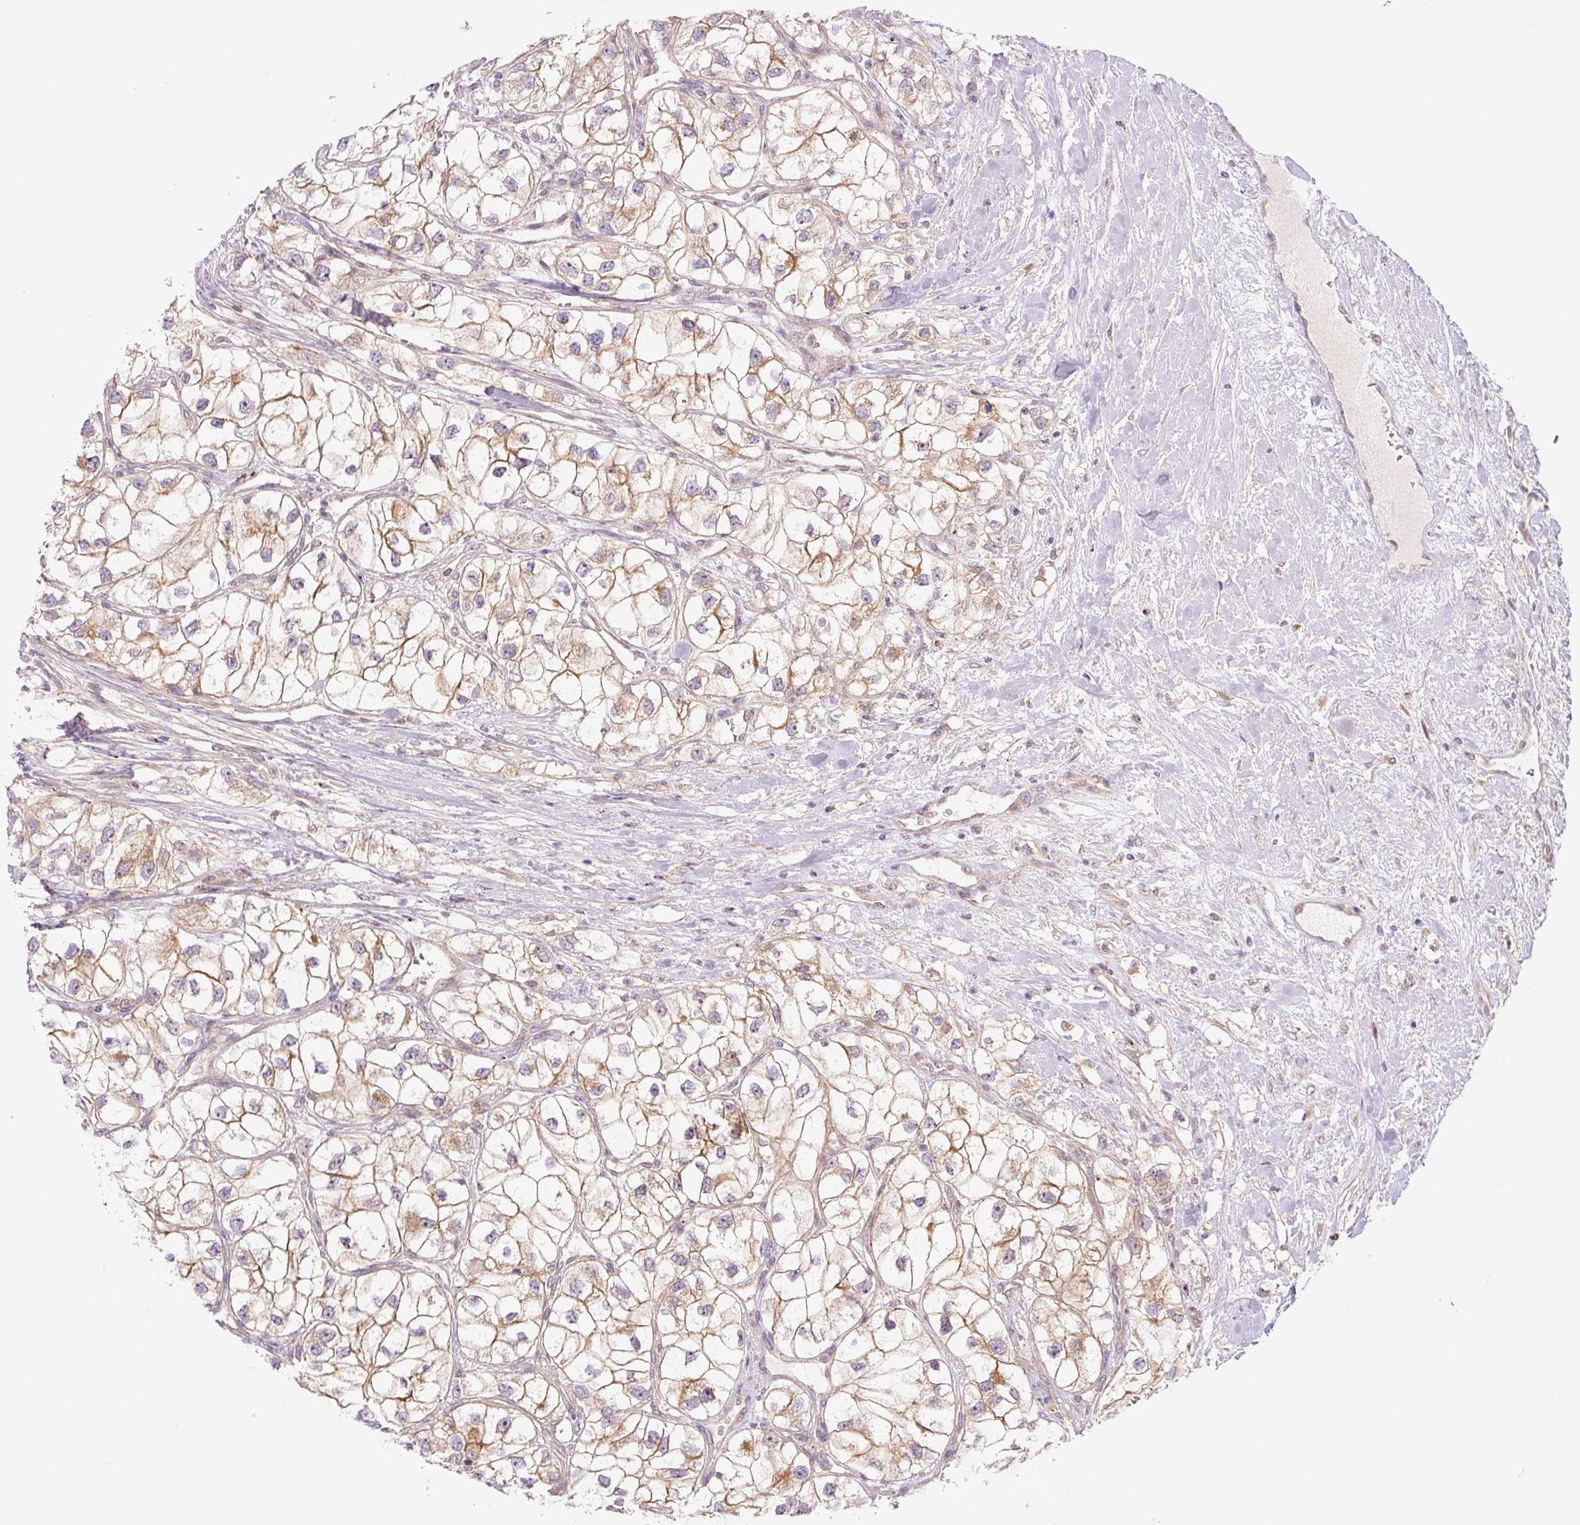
{"staining": {"intensity": "weak", "quantity": ">75%", "location": "cytoplasmic/membranous"}, "tissue": "renal cancer", "cell_type": "Tumor cells", "image_type": "cancer", "snomed": [{"axis": "morphology", "description": "Adenocarcinoma, NOS"}, {"axis": "topography", "description": "Kidney"}], "caption": "Immunohistochemistry (DAB (3,3'-diaminobenzidine)) staining of human adenocarcinoma (renal) reveals weak cytoplasmic/membranous protein staining in about >75% of tumor cells. (Brightfield microscopy of DAB IHC at high magnification).", "gene": "ZSWIM7", "patient": {"sex": "male", "age": 59}}